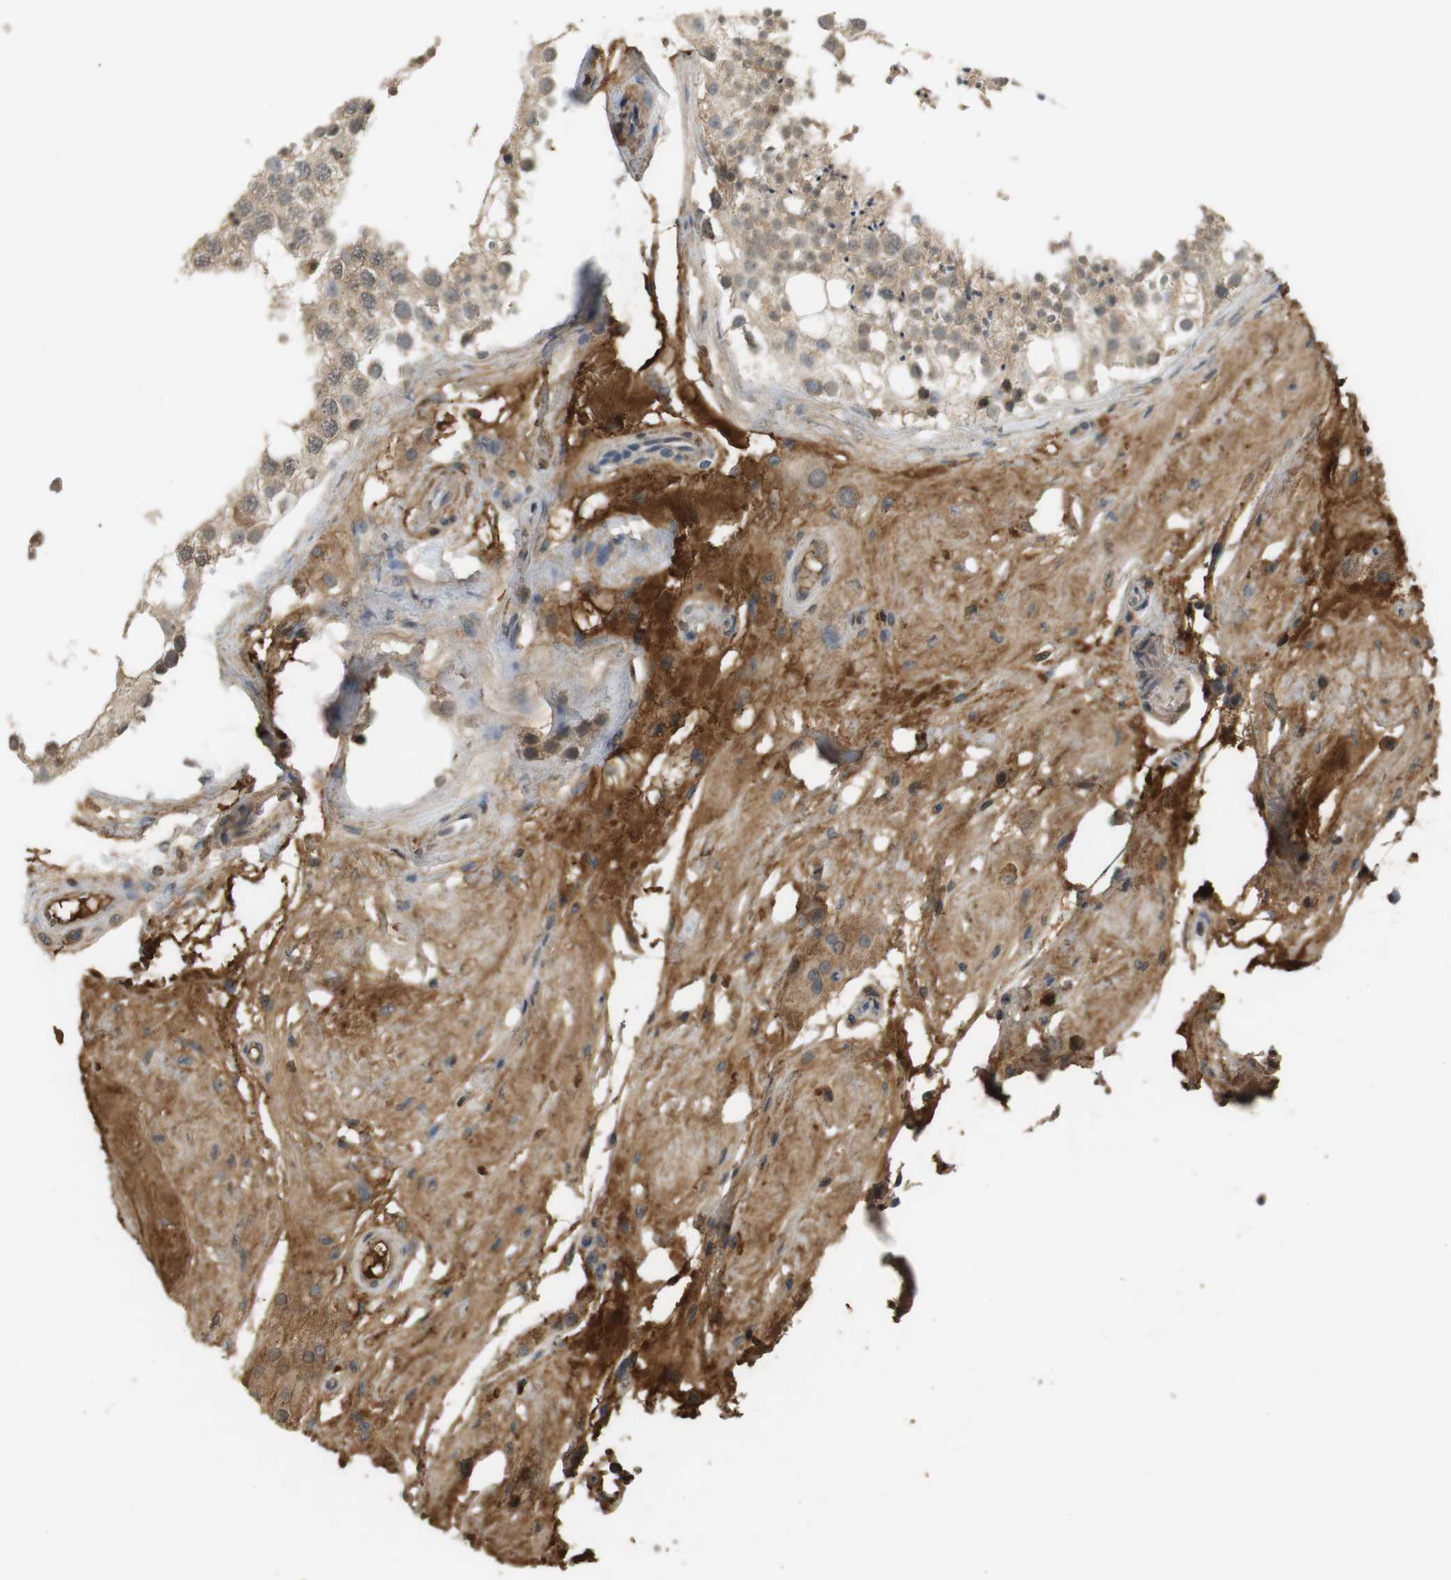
{"staining": {"intensity": "weak", "quantity": ">75%", "location": "cytoplasmic/membranous,nuclear"}, "tissue": "testis", "cell_type": "Cells in seminiferous ducts", "image_type": "normal", "snomed": [{"axis": "morphology", "description": "Normal tissue, NOS"}, {"axis": "topography", "description": "Testis"}], "caption": "About >75% of cells in seminiferous ducts in unremarkable testis exhibit weak cytoplasmic/membranous,nuclear protein expression as visualized by brown immunohistochemical staining.", "gene": "SRR", "patient": {"sex": "male", "age": 68}}